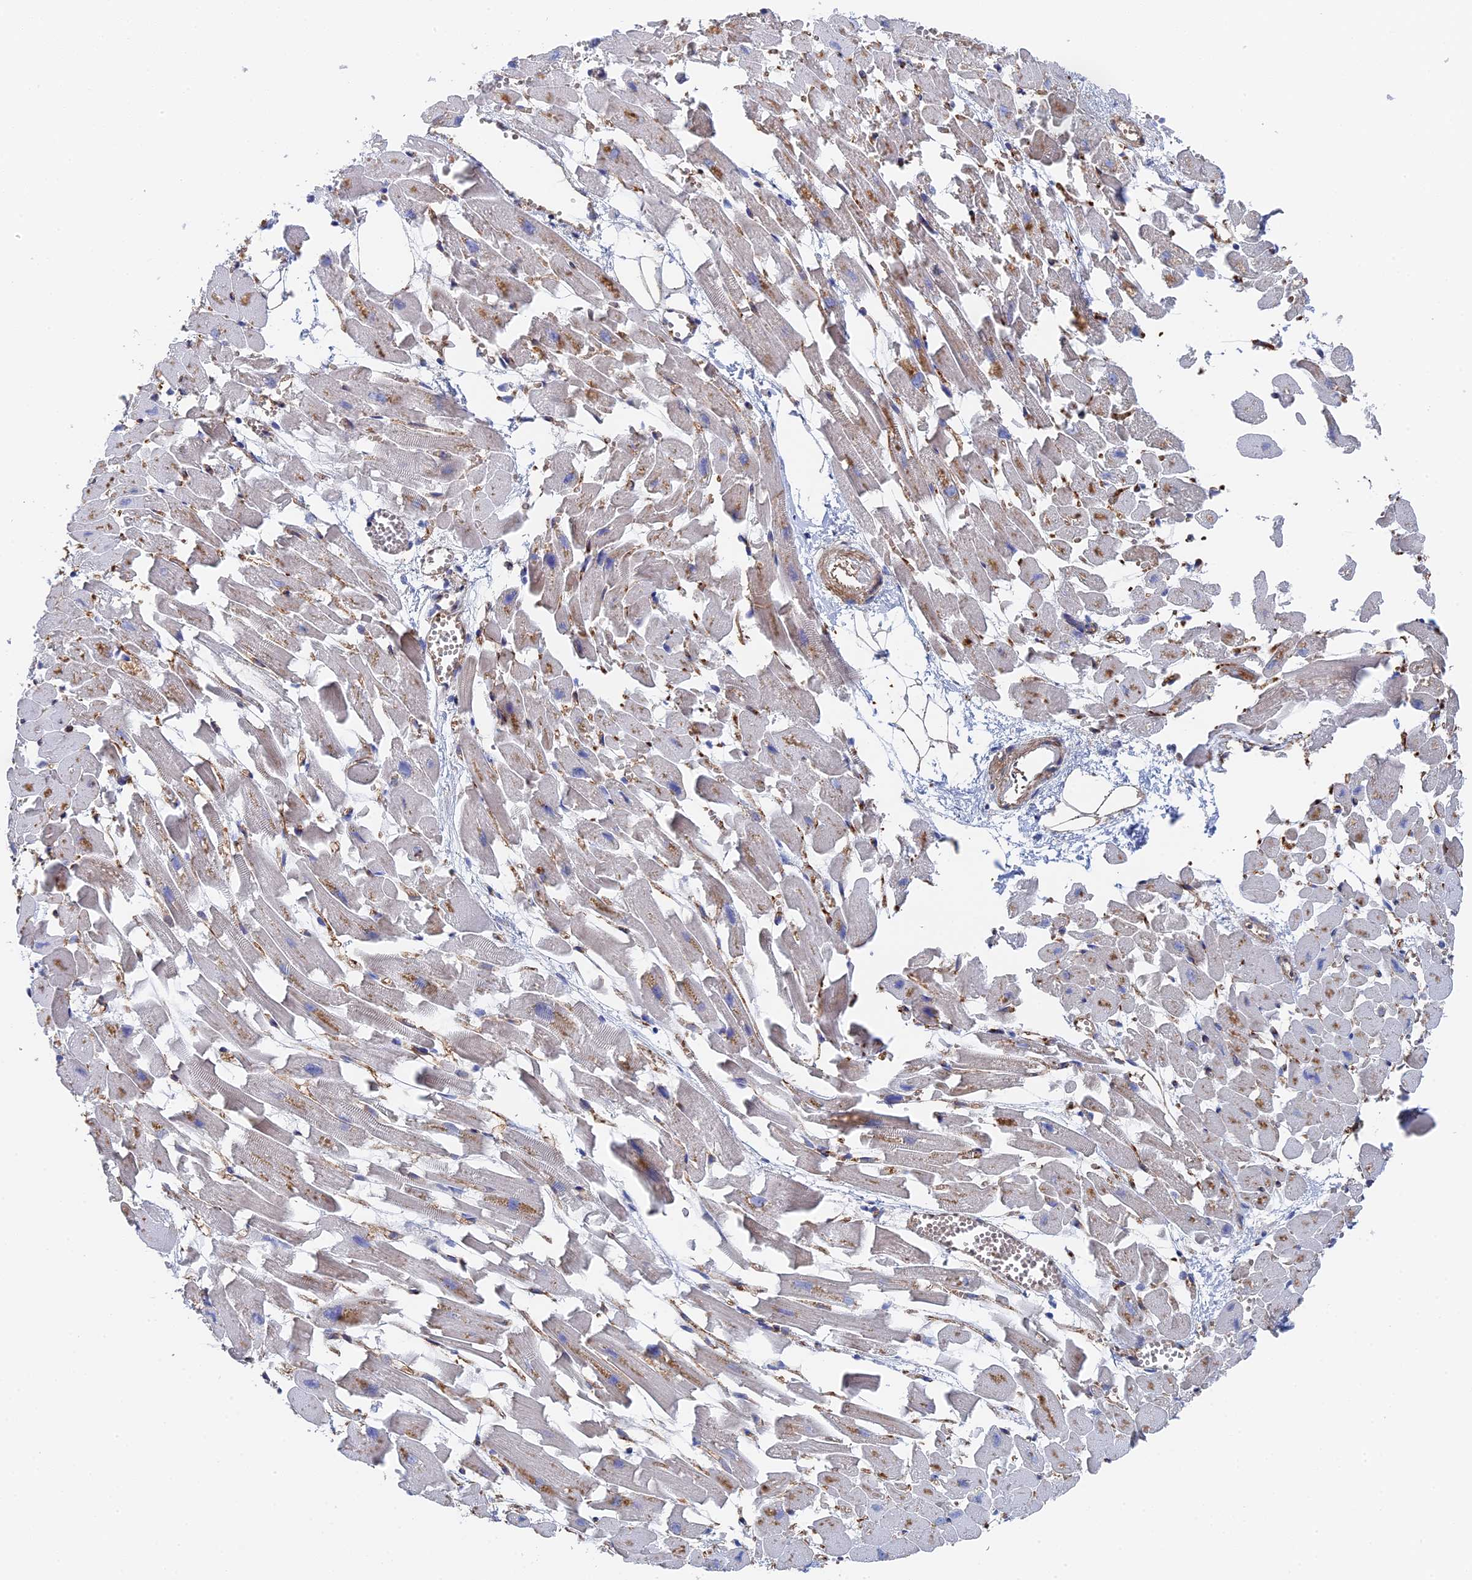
{"staining": {"intensity": "negative", "quantity": "none", "location": "none"}, "tissue": "heart muscle", "cell_type": "Cardiomyocytes", "image_type": "normal", "snomed": [{"axis": "morphology", "description": "Normal tissue, NOS"}, {"axis": "topography", "description": "Heart"}], "caption": "DAB immunohistochemical staining of benign heart muscle demonstrates no significant staining in cardiomyocytes. (Brightfield microscopy of DAB immunohistochemistry (IHC) at high magnification).", "gene": "MTHFSD", "patient": {"sex": "female", "age": 64}}